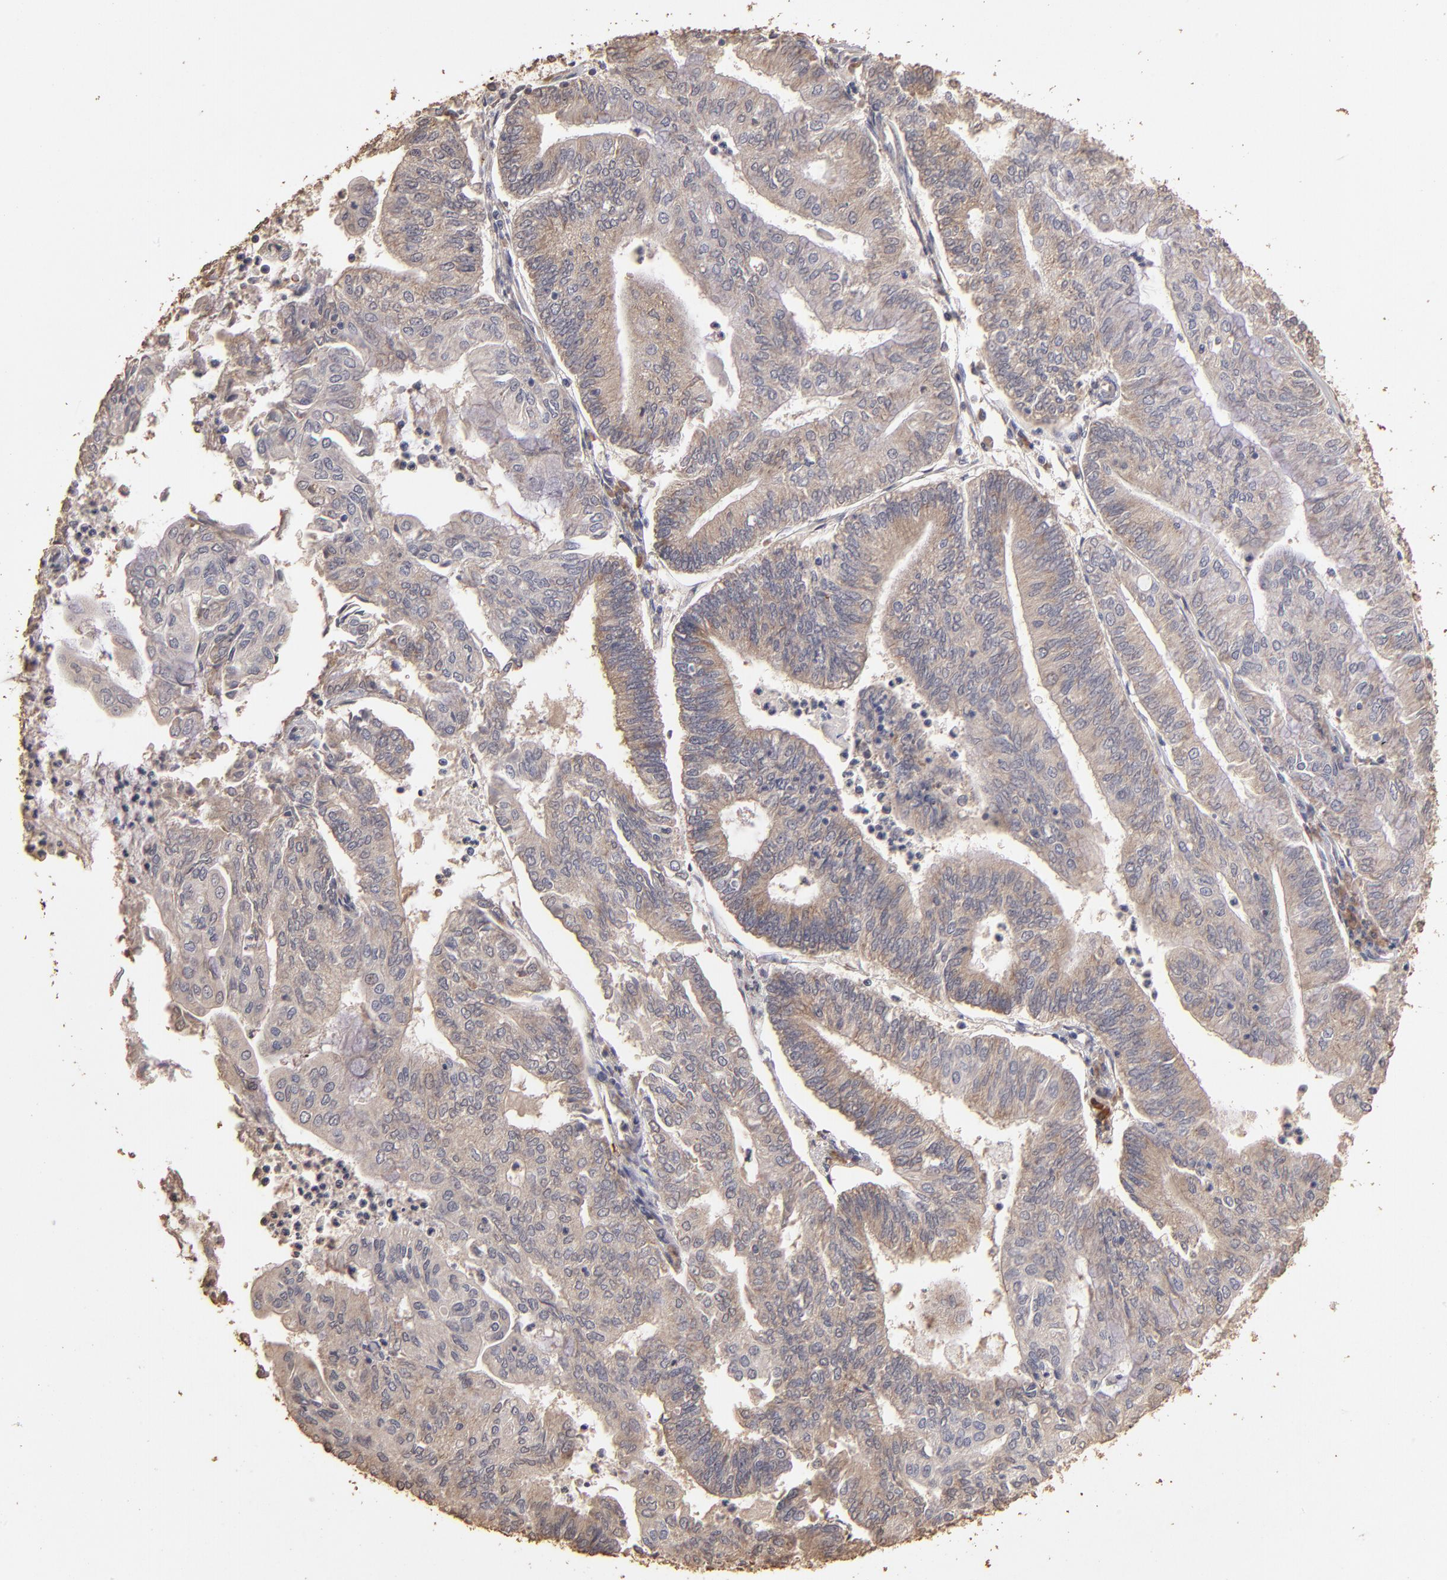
{"staining": {"intensity": "moderate", "quantity": ">75%", "location": "cytoplasmic/membranous"}, "tissue": "endometrial cancer", "cell_type": "Tumor cells", "image_type": "cancer", "snomed": [{"axis": "morphology", "description": "Adenocarcinoma, NOS"}, {"axis": "topography", "description": "Endometrium"}], "caption": "Immunohistochemistry (IHC) photomicrograph of neoplastic tissue: human endometrial cancer (adenocarcinoma) stained using immunohistochemistry (IHC) shows medium levels of moderate protein expression localized specifically in the cytoplasmic/membranous of tumor cells, appearing as a cytoplasmic/membranous brown color.", "gene": "OPHN1", "patient": {"sex": "female", "age": 59}}